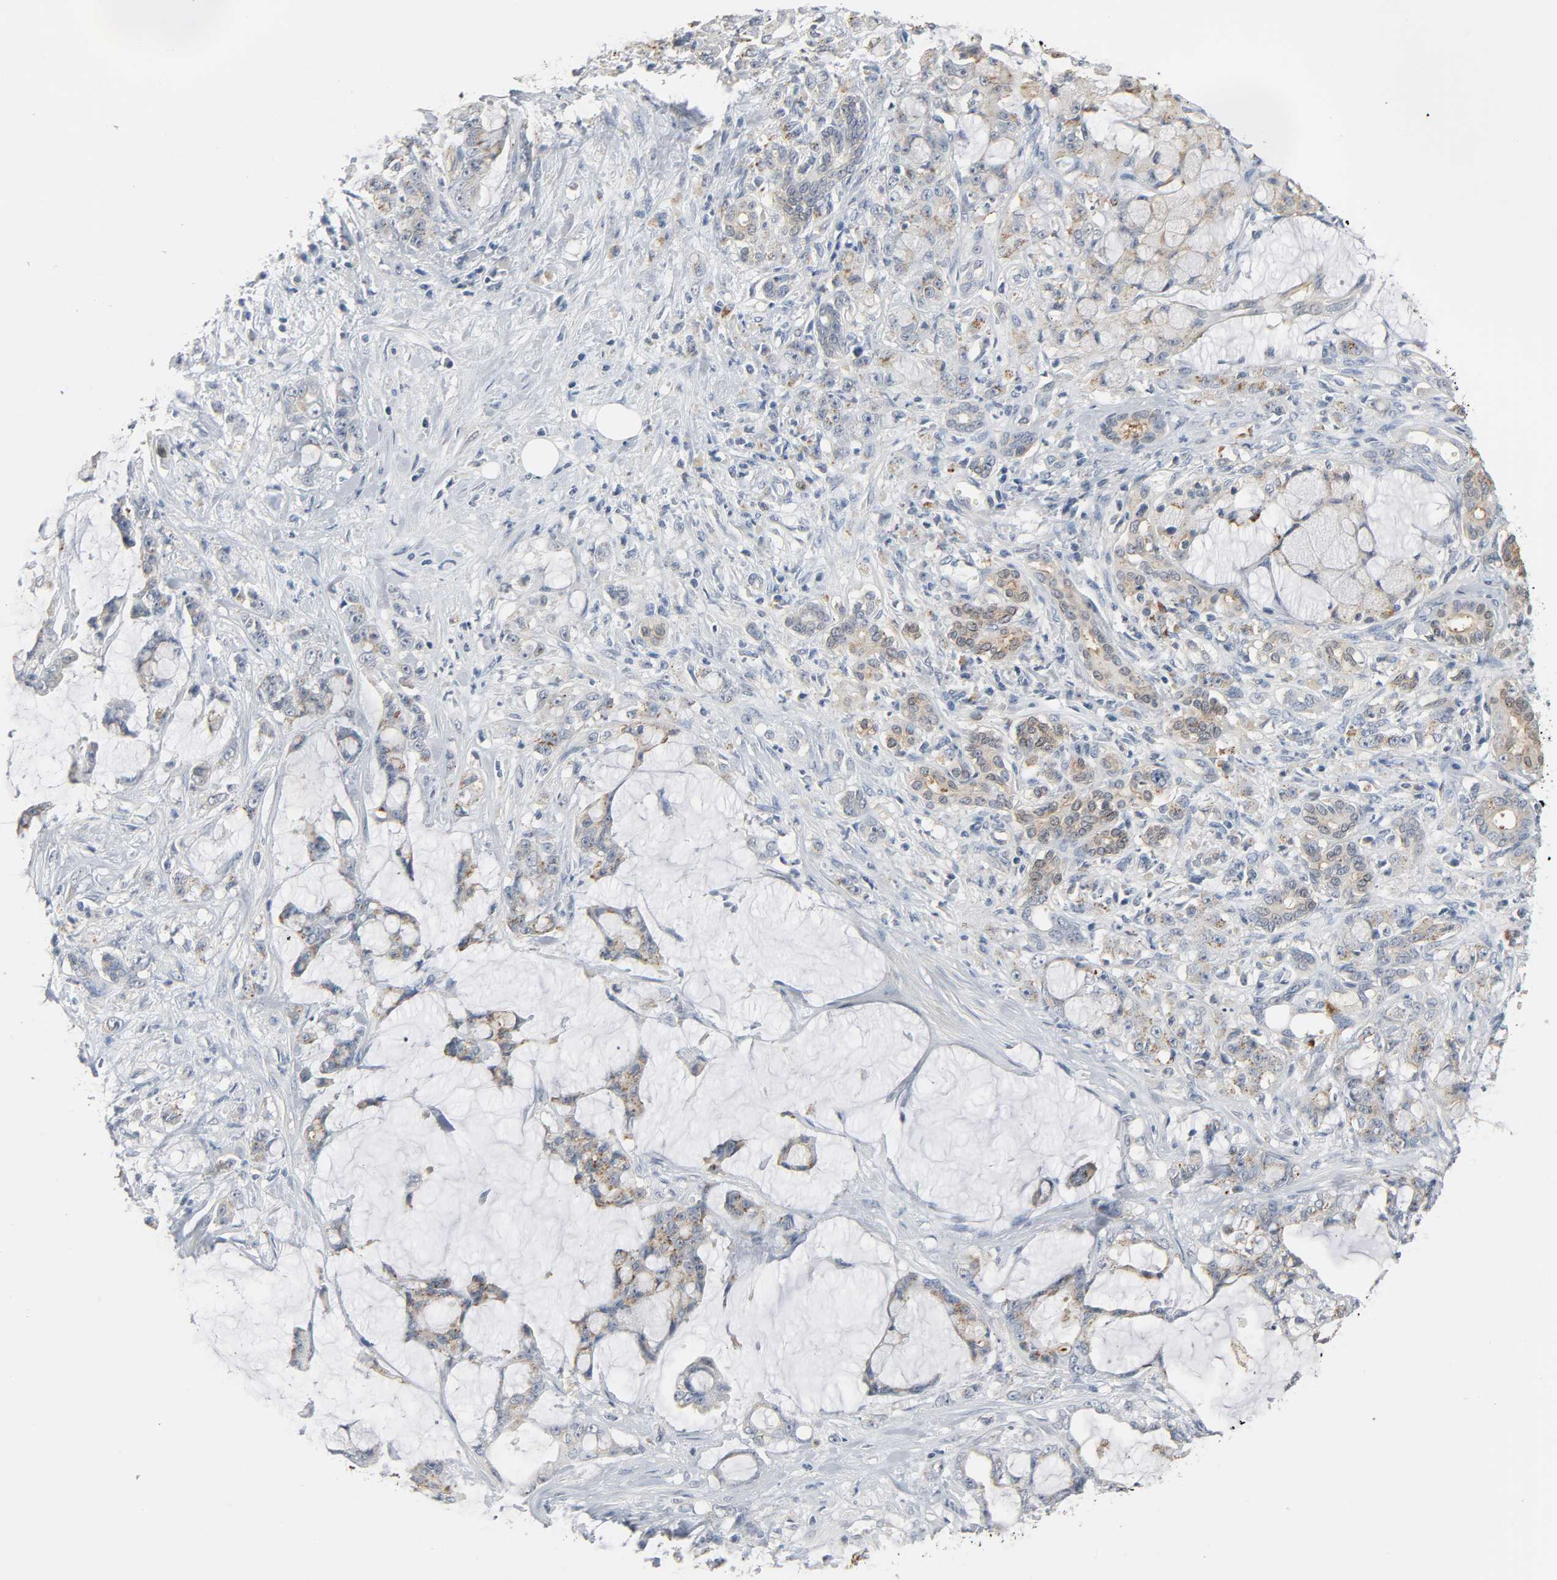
{"staining": {"intensity": "weak", "quantity": "<25%", "location": "cytoplasmic/membranous"}, "tissue": "pancreatic cancer", "cell_type": "Tumor cells", "image_type": "cancer", "snomed": [{"axis": "morphology", "description": "Adenocarcinoma, NOS"}, {"axis": "topography", "description": "Pancreas"}], "caption": "Tumor cells are negative for protein expression in human pancreatic cancer (adenocarcinoma).", "gene": "CD4", "patient": {"sex": "female", "age": 73}}